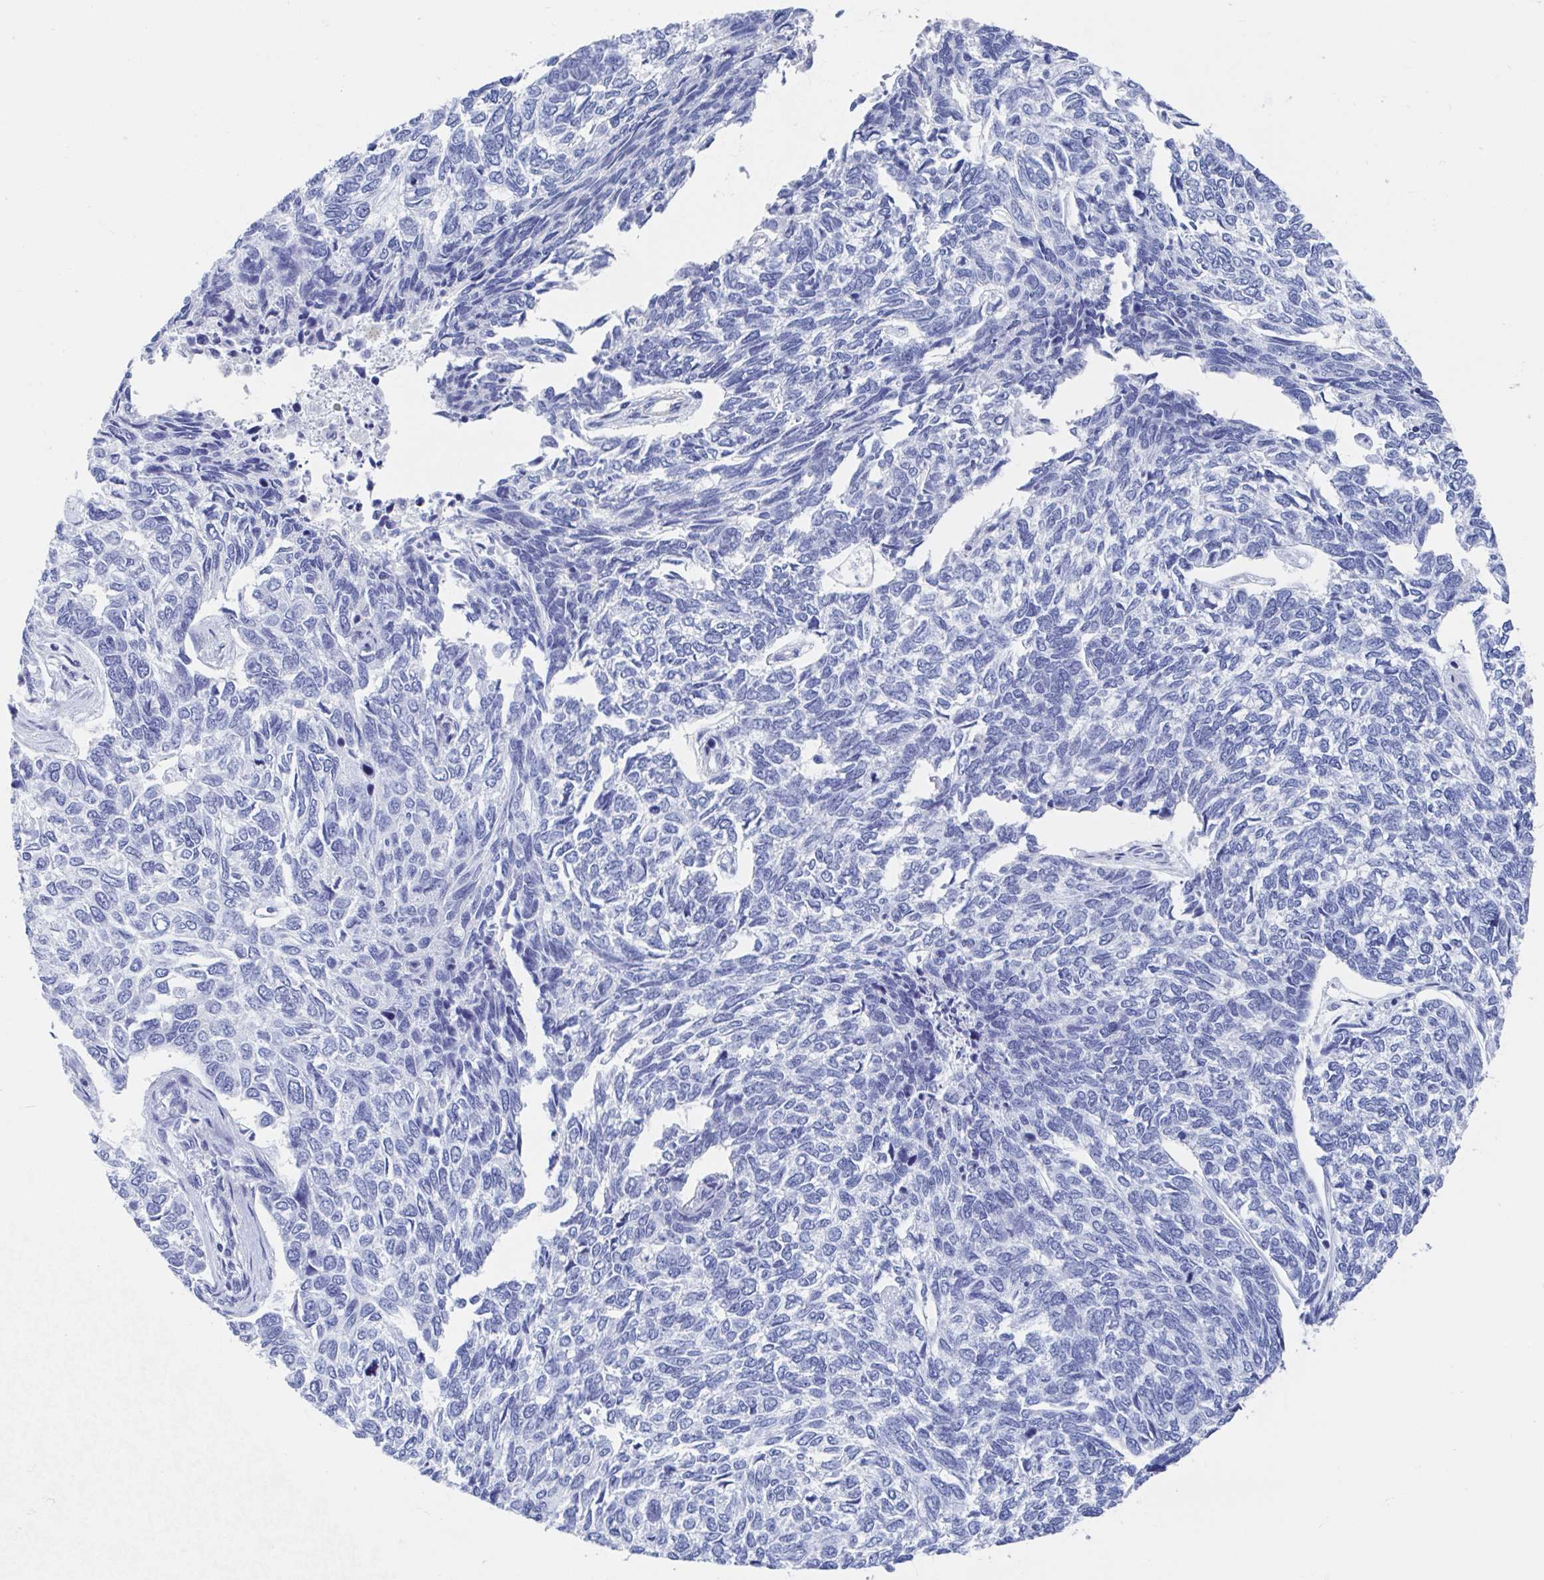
{"staining": {"intensity": "negative", "quantity": "none", "location": "none"}, "tissue": "skin cancer", "cell_type": "Tumor cells", "image_type": "cancer", "snomed": [{"axis": "morphology", "description": "Basal cell carcinoma"}, {"axis": "topography", "description": "Skin"}], "caption": "IHC photomicrograph of human skin basal cell carcinoma stained for a protein (brown), which shows no staining in tumor cells.", "gene": "SHCBP1L", "patient": {"sex": "female", "age": 65}}